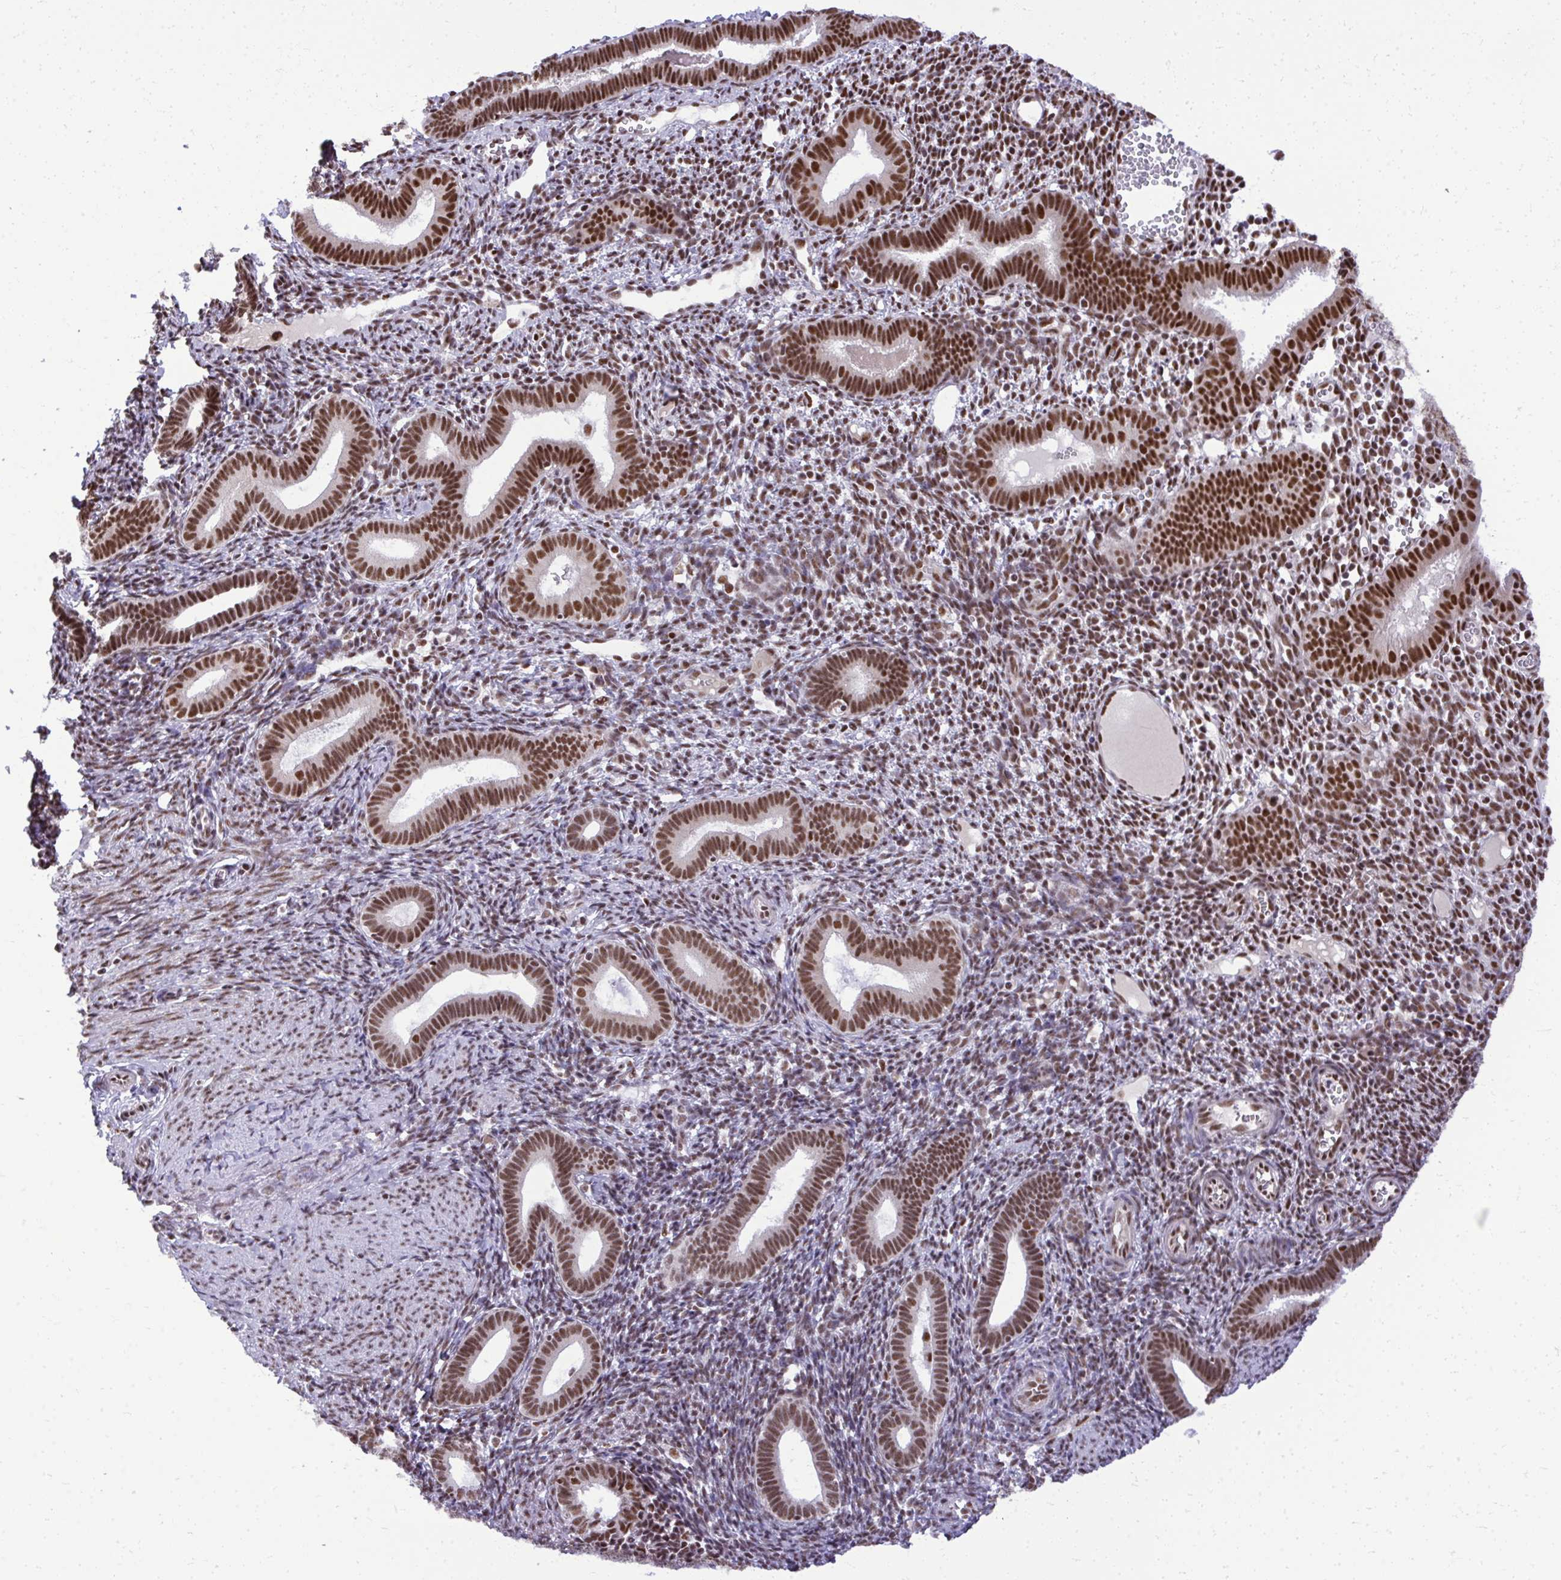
{"staining": {"intensity": "moderate", "quantity": "25%-75%", "location": "nuclear"}, "tissue": "endometrium", "cell_type": "Cells in endometrial stroma", "image_type": "normal", "snomed": [{"axis": "morphology", "description": "Normal tissue, NOS"}, {"axis": "topography", "description": "Endometrium"}], "caption": "The immunohistochemical stain highlights moderate nuclear positivity in cells in endometrial stroma of unremarkable endometrium.", "gene": "PRPF19", "patient": {"sex": "female", "age": 41}}